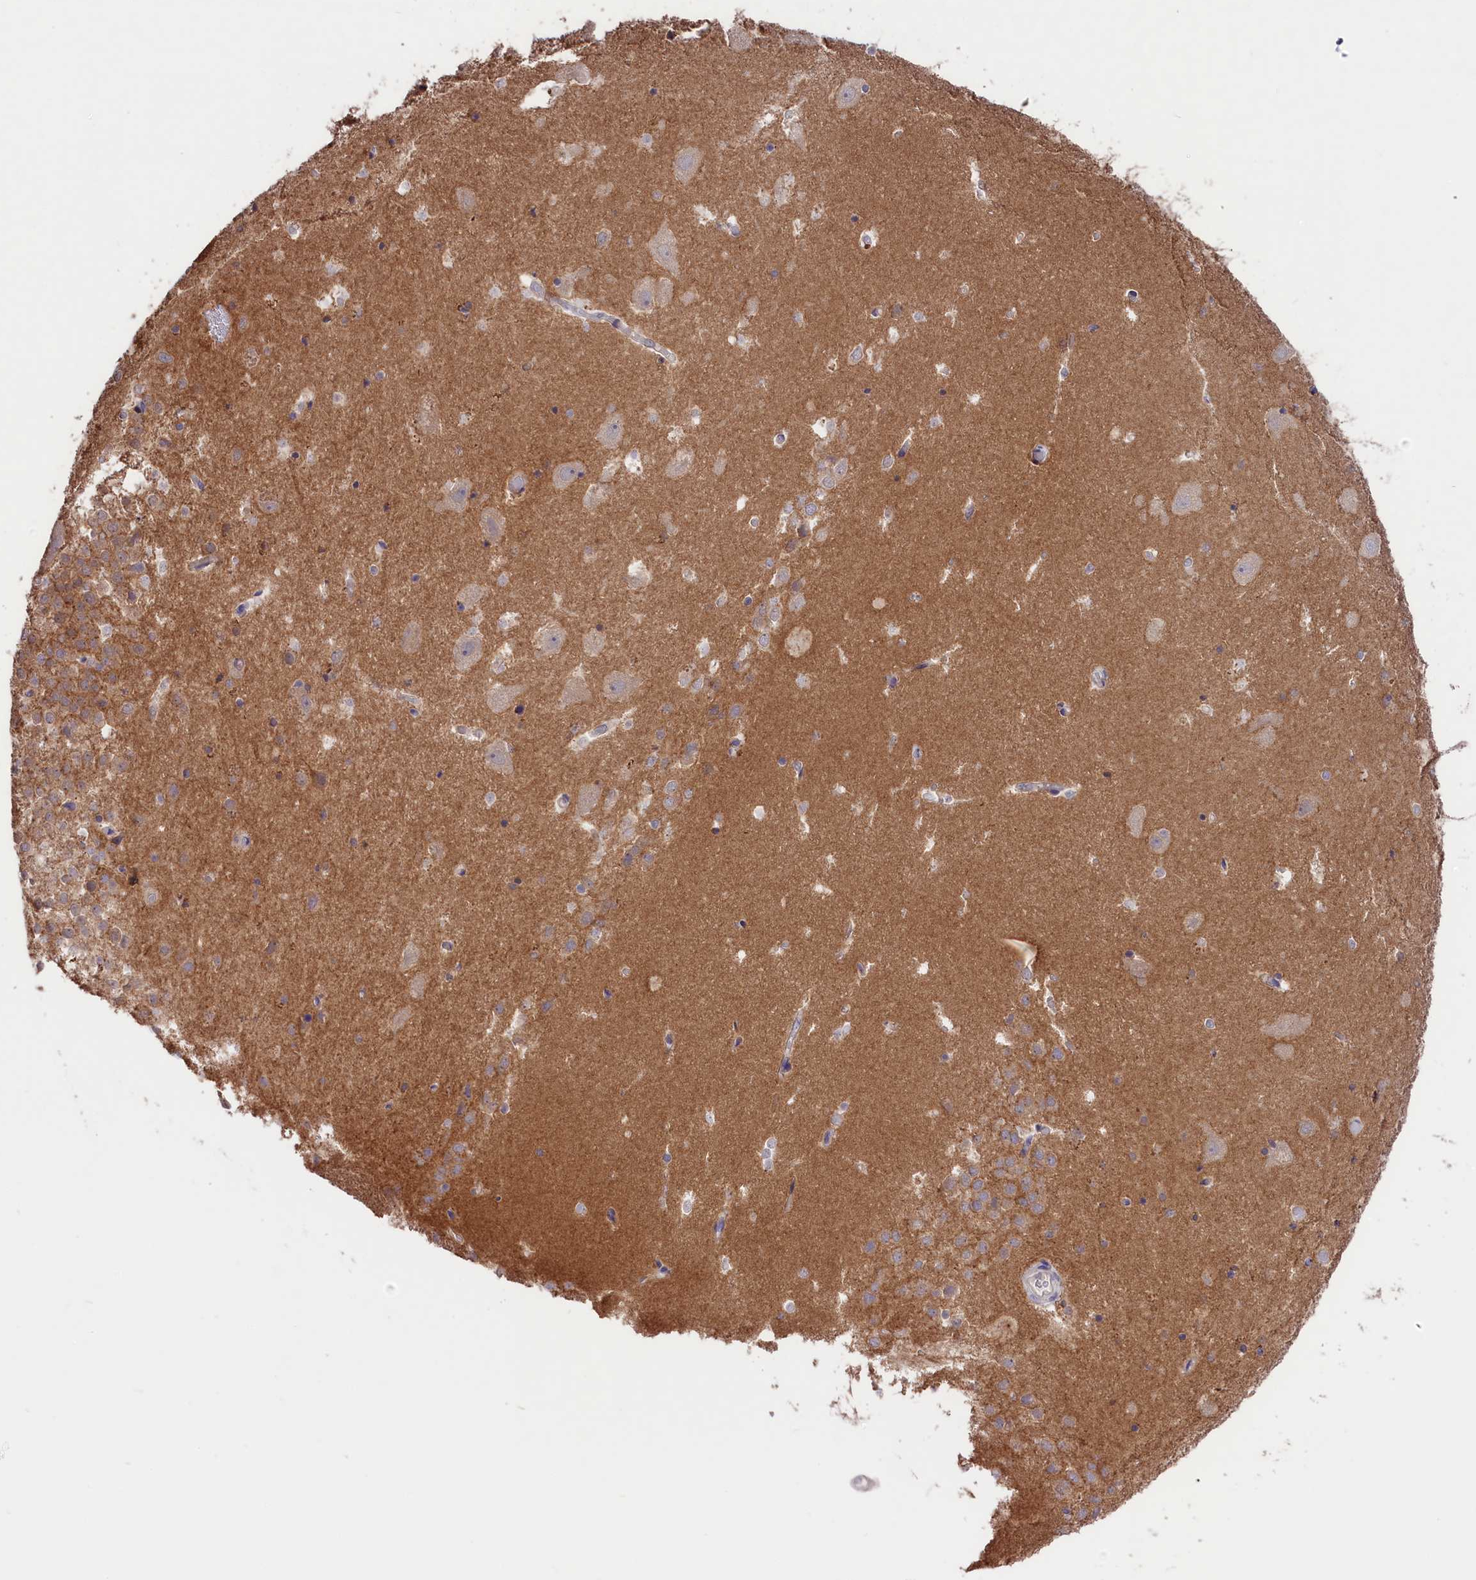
{"staining": {"intensity": "weak", "quantity": "25%-75%", "location": "cytoplasmic/membranous"}, "tissue": "hippocampus", "cell_type": "Glial cells", "image_type": "normal", "snomed": [{"axis": "morphology", "description": "Normal tissue, NOS"}, {"axis": "topography", "description": "Hippocampus"}], "caption": "Benign hippocampus shows weak cytoplasmic/membranous positivity in about 25%-75% of glial cells, visualized by immunohistochemistry. Immunohistochemistry stains the protein in brown and the nuclei are stained blue.", "gene": "CD99L2", "patient": {"sex": "female", "age": 52}}